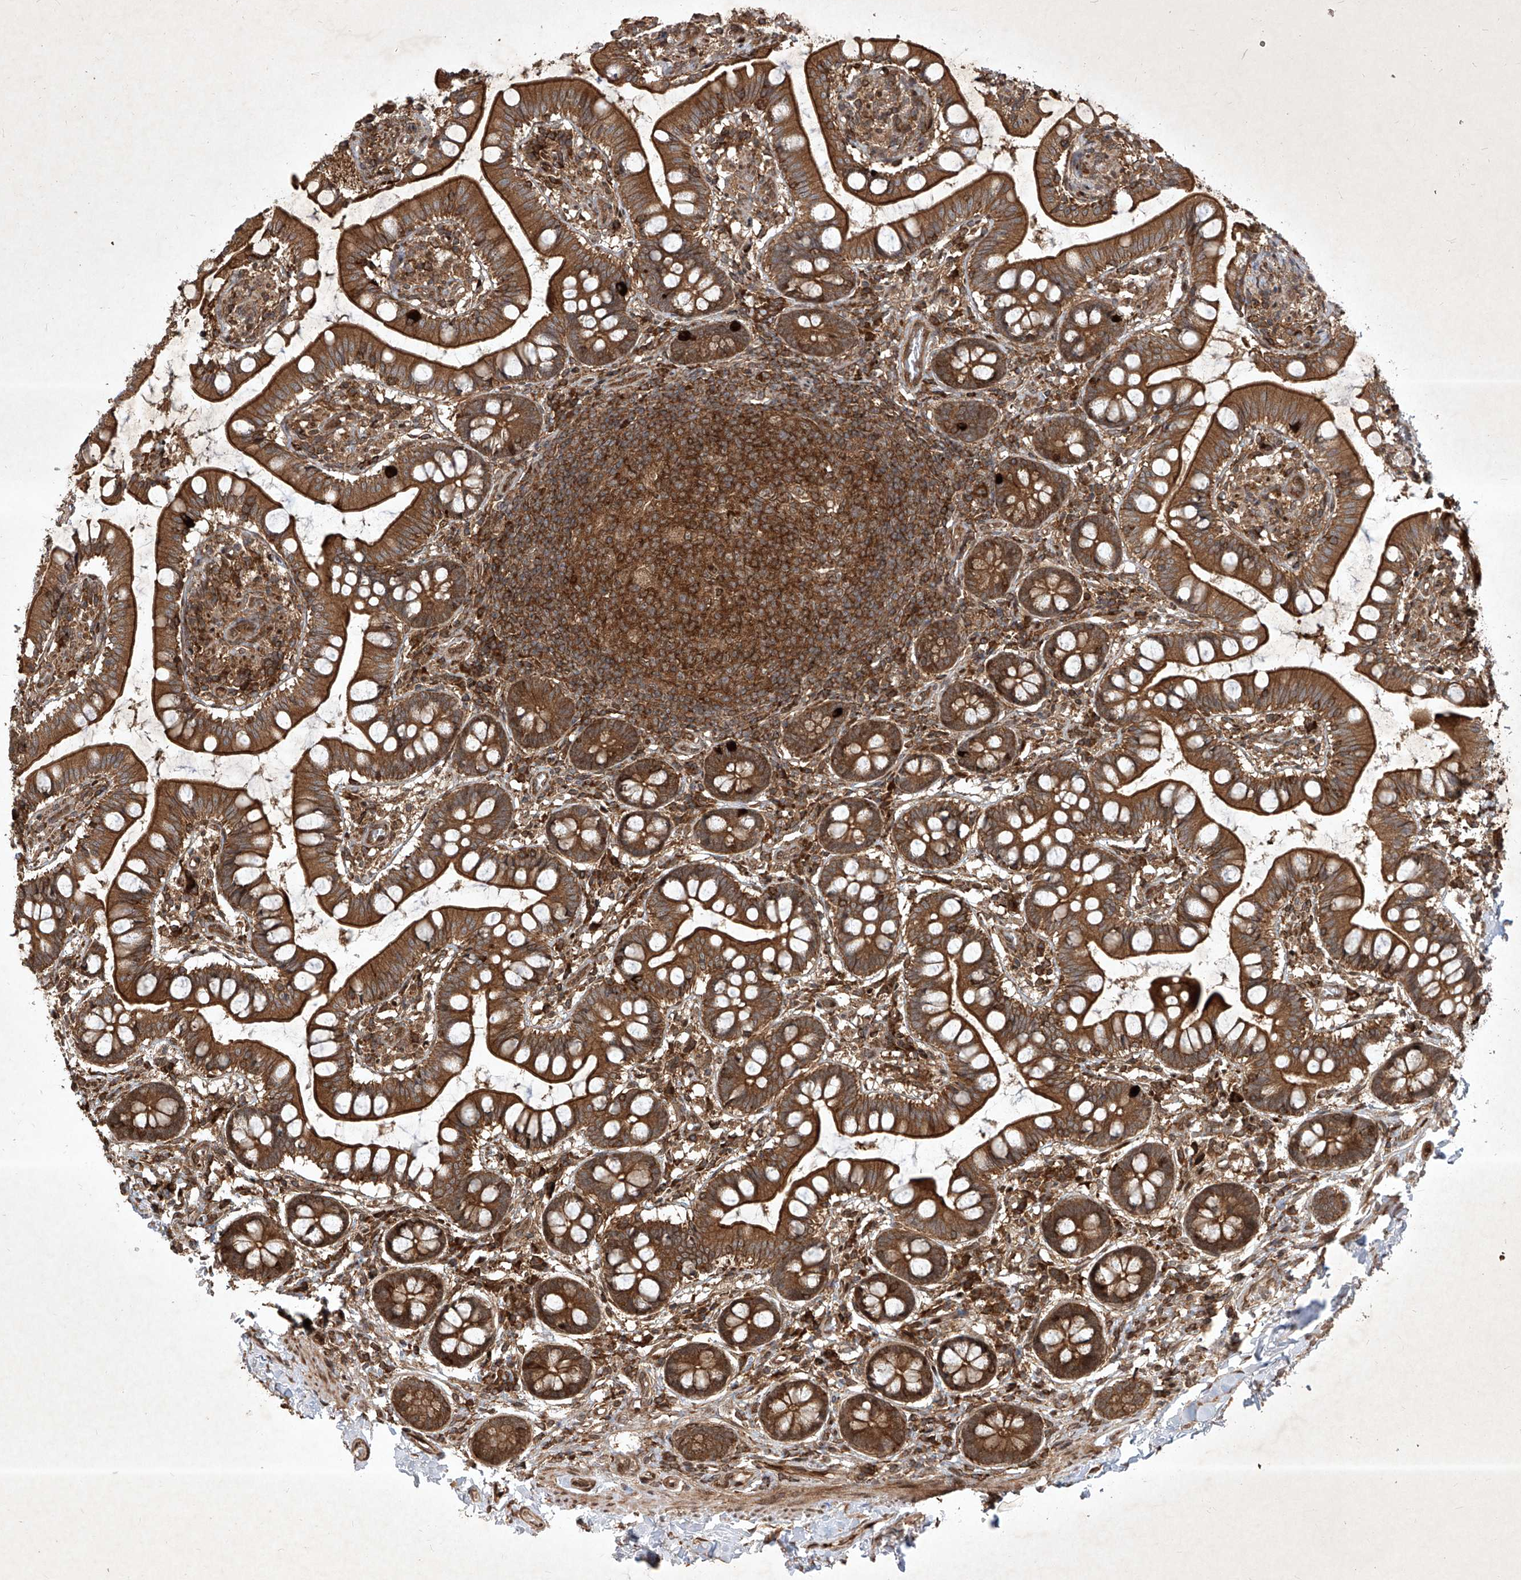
{"staining": {"intensity": "strong", "quantity": ">75%", "location": "cytoplasmic/membranous"}, "tissue": "small intestine", "cell_type": "Glandular cells", "image_type": "normal", "snomed": [{"axis": "morphology", "description": "Normal tissue, NOS"}, {"axis": "topography", "description": "Small intestine"}], "caption": "Immunohistochemical staining of normal small intestine displays strong cytoplasmic/membranous protein staining in approximately >75% of glandular cells. Using DAB (brown) and hematoxylin (blue) stains, captured at high magnification using brightfield microscopy.", "gene": "MAGED2", "patient": {"sex": "male", "age": 52}}